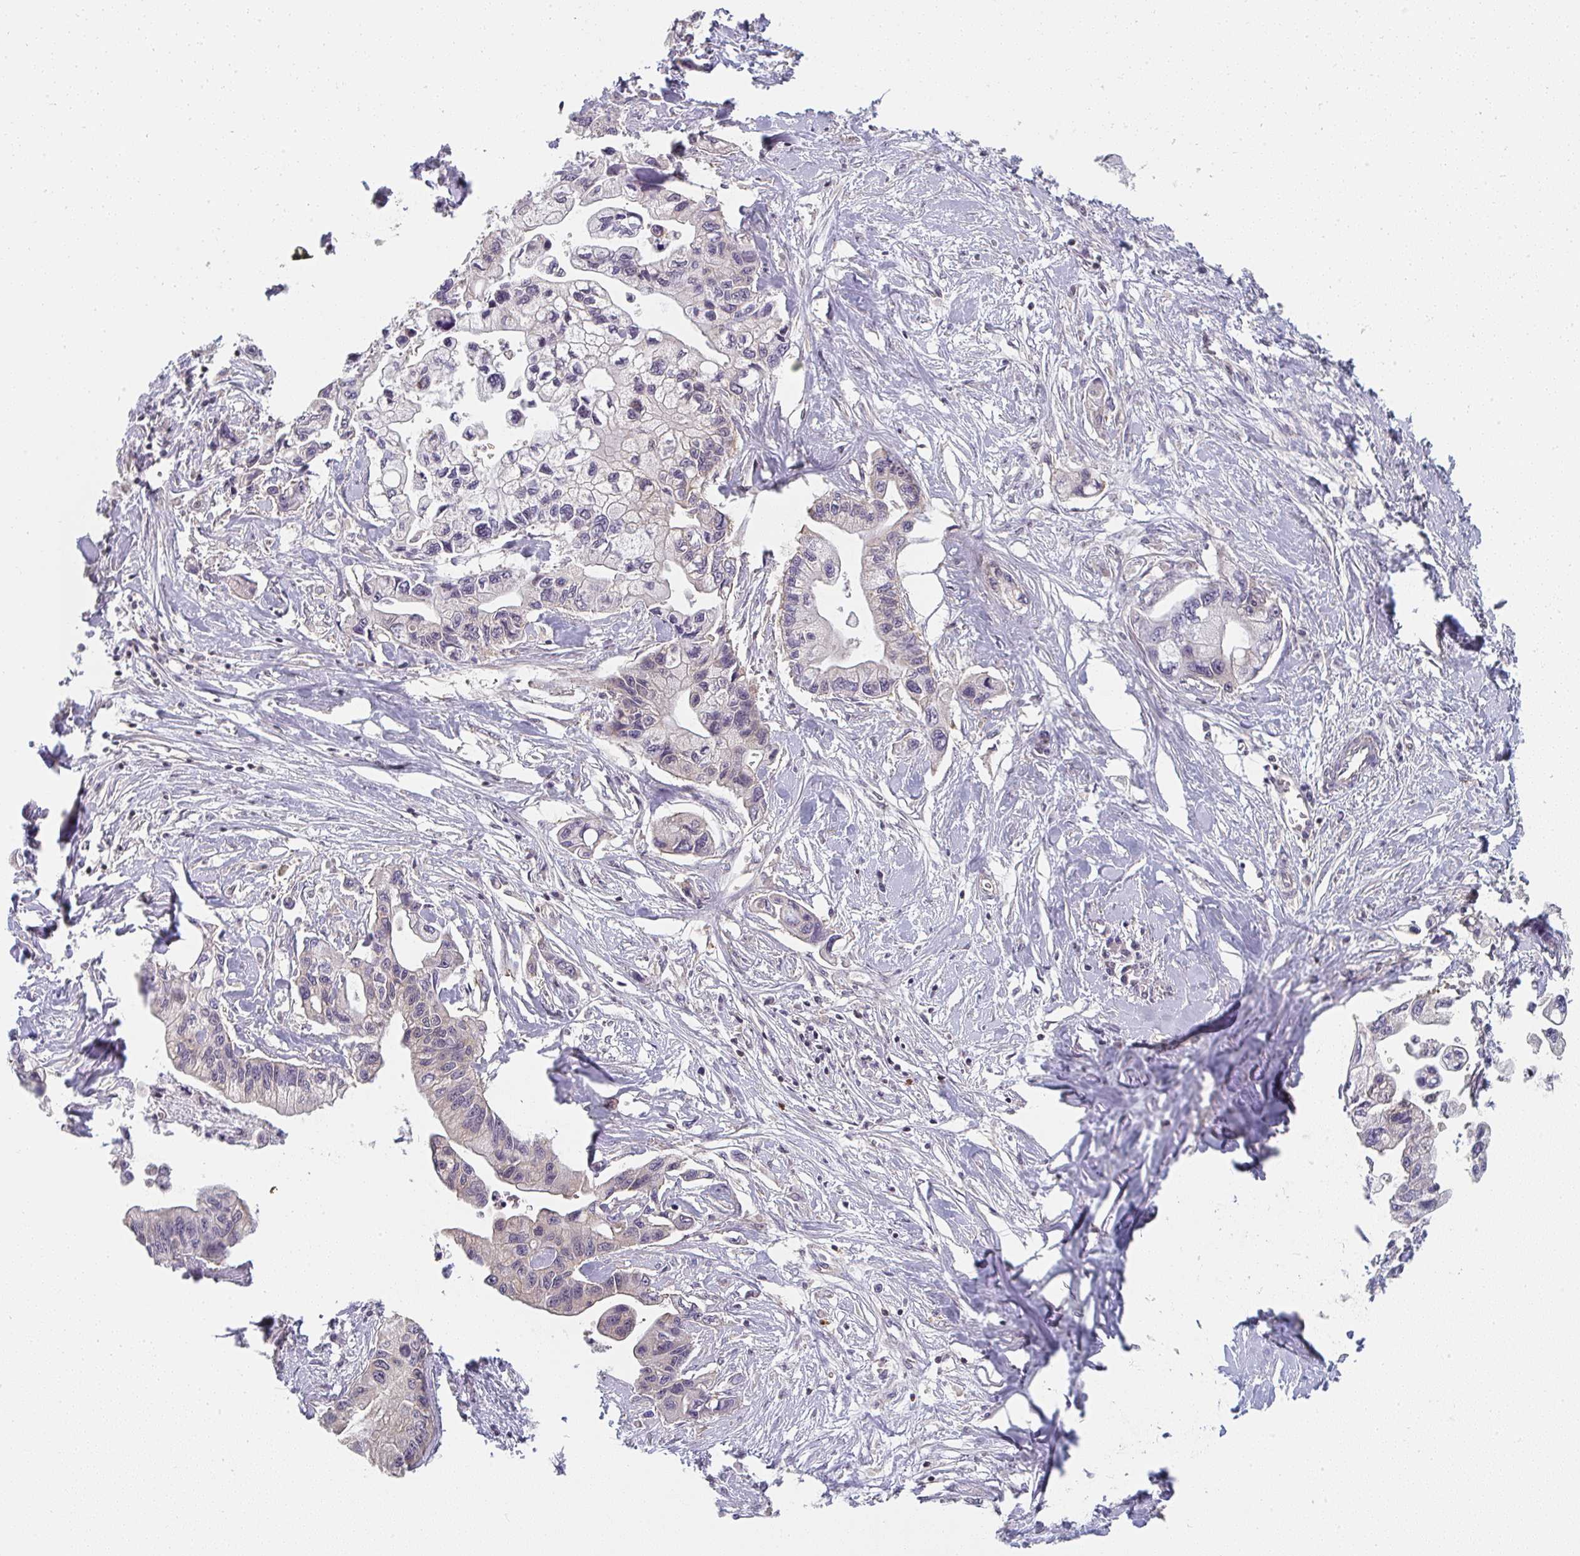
{"staining": {"intensity": "negative", "quantity": "none", "location": "none"}, "tissue": "pancreatic cancer", "cell_type": "Tumor cells", "image_type": "cancer", "snomed": [{"axis": "morphology", "description": "Adenocarcinoma, NOS"}, {"axis": "topography", "description": "Pancreas"}], "caption": "High power microscopy photomicrograph of an IHC micrograph of pancreatic cancer, revealing no significant staining in tumor cells.", "gene": "RANGRF", "patient": {"sex": "male", "age": 61}}